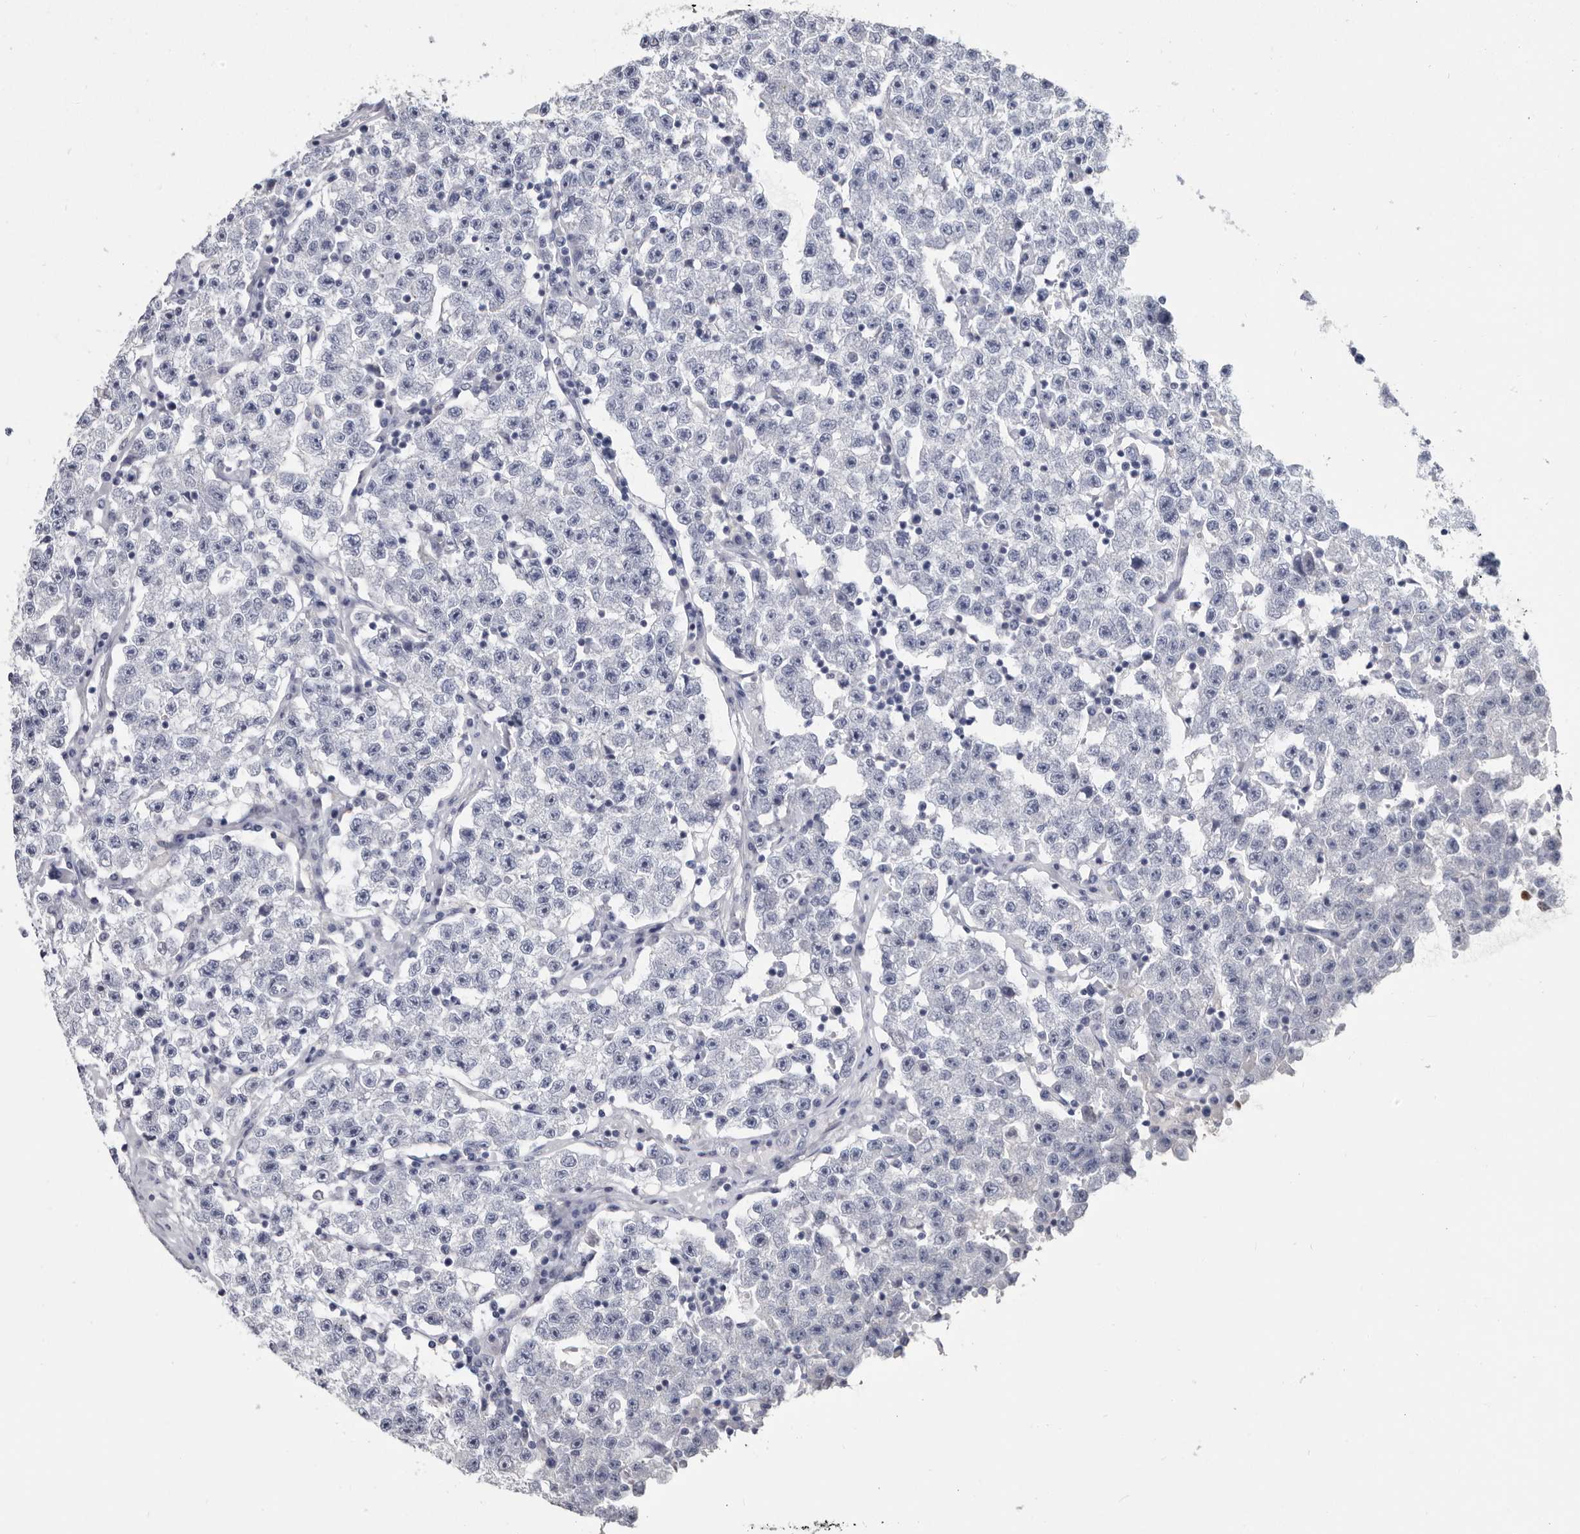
{"staining": {"intensity": "negative", "quantity": "none", "location": "none"}, "tissue": "testis cancer", "cell_type": "Tumor cells", "image_type": "cancer", "snomed": [{"axis": "morphology", "description": "Seminoma, NOS"}, {"axis": "topography", "description": "Testis"}], "caption": "The photomicrograph exhibits no staining of tumor cells in testis seminoma.", "gene": "WRAP73", "patient": {"sex": "male", "age": 22}}